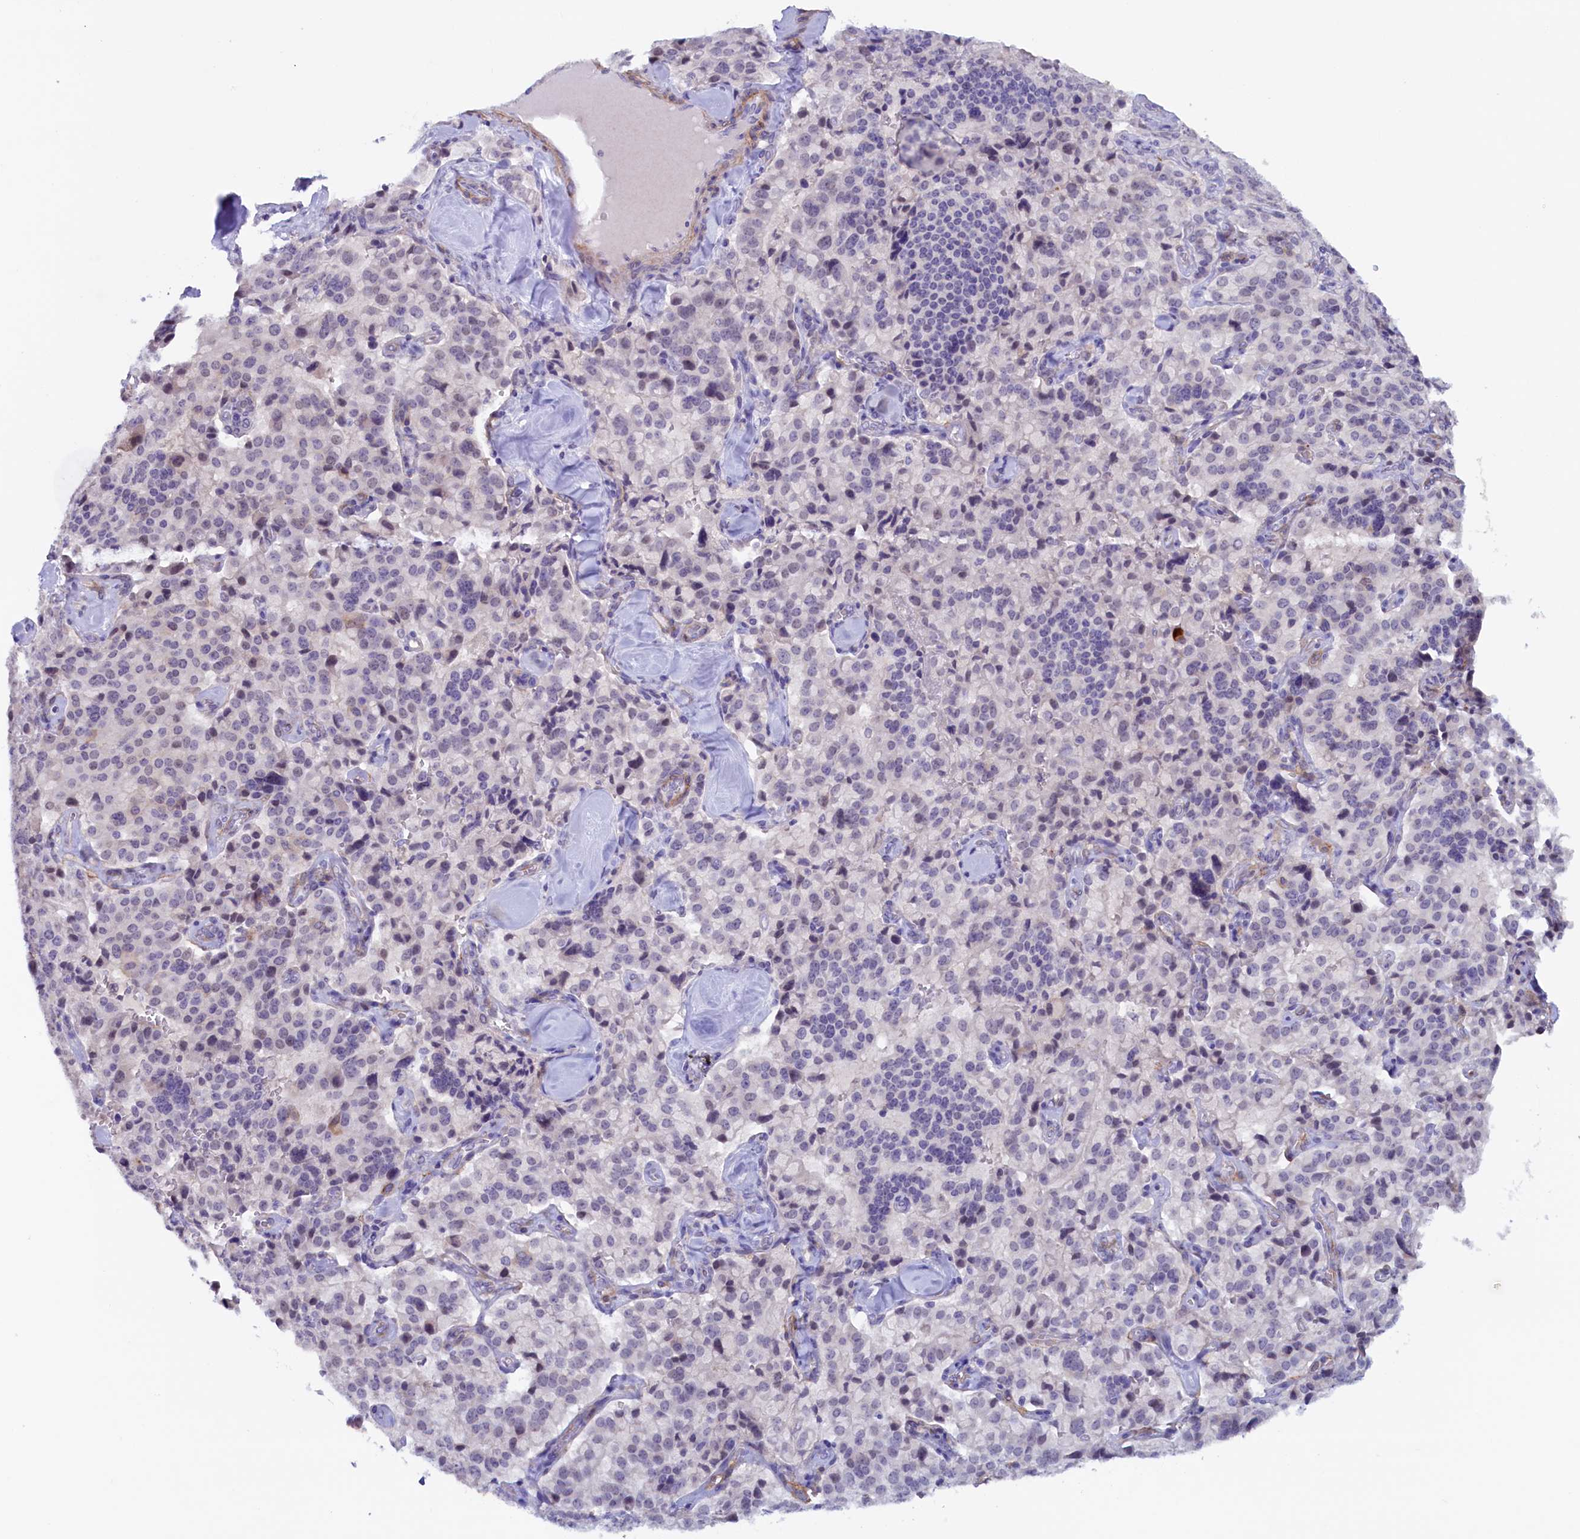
{"staining": {"intensity": "negative", "quantity": "none", "location": "none"}, "tissue": "pancreatic cancer", "cell_type": "Tumor cells", "image_type": "cancer", "snomed": [{"axis": "morphology", "description": "Adenocarcinoma, NOS"}, {"axis": "topography", "description": "Pancreas"}], "caption": "There is no significant positivity in tumor cells of pancreatic cancer.", "gene": "PACSIN3", "patient": {"sex": "male", "age": 65}}